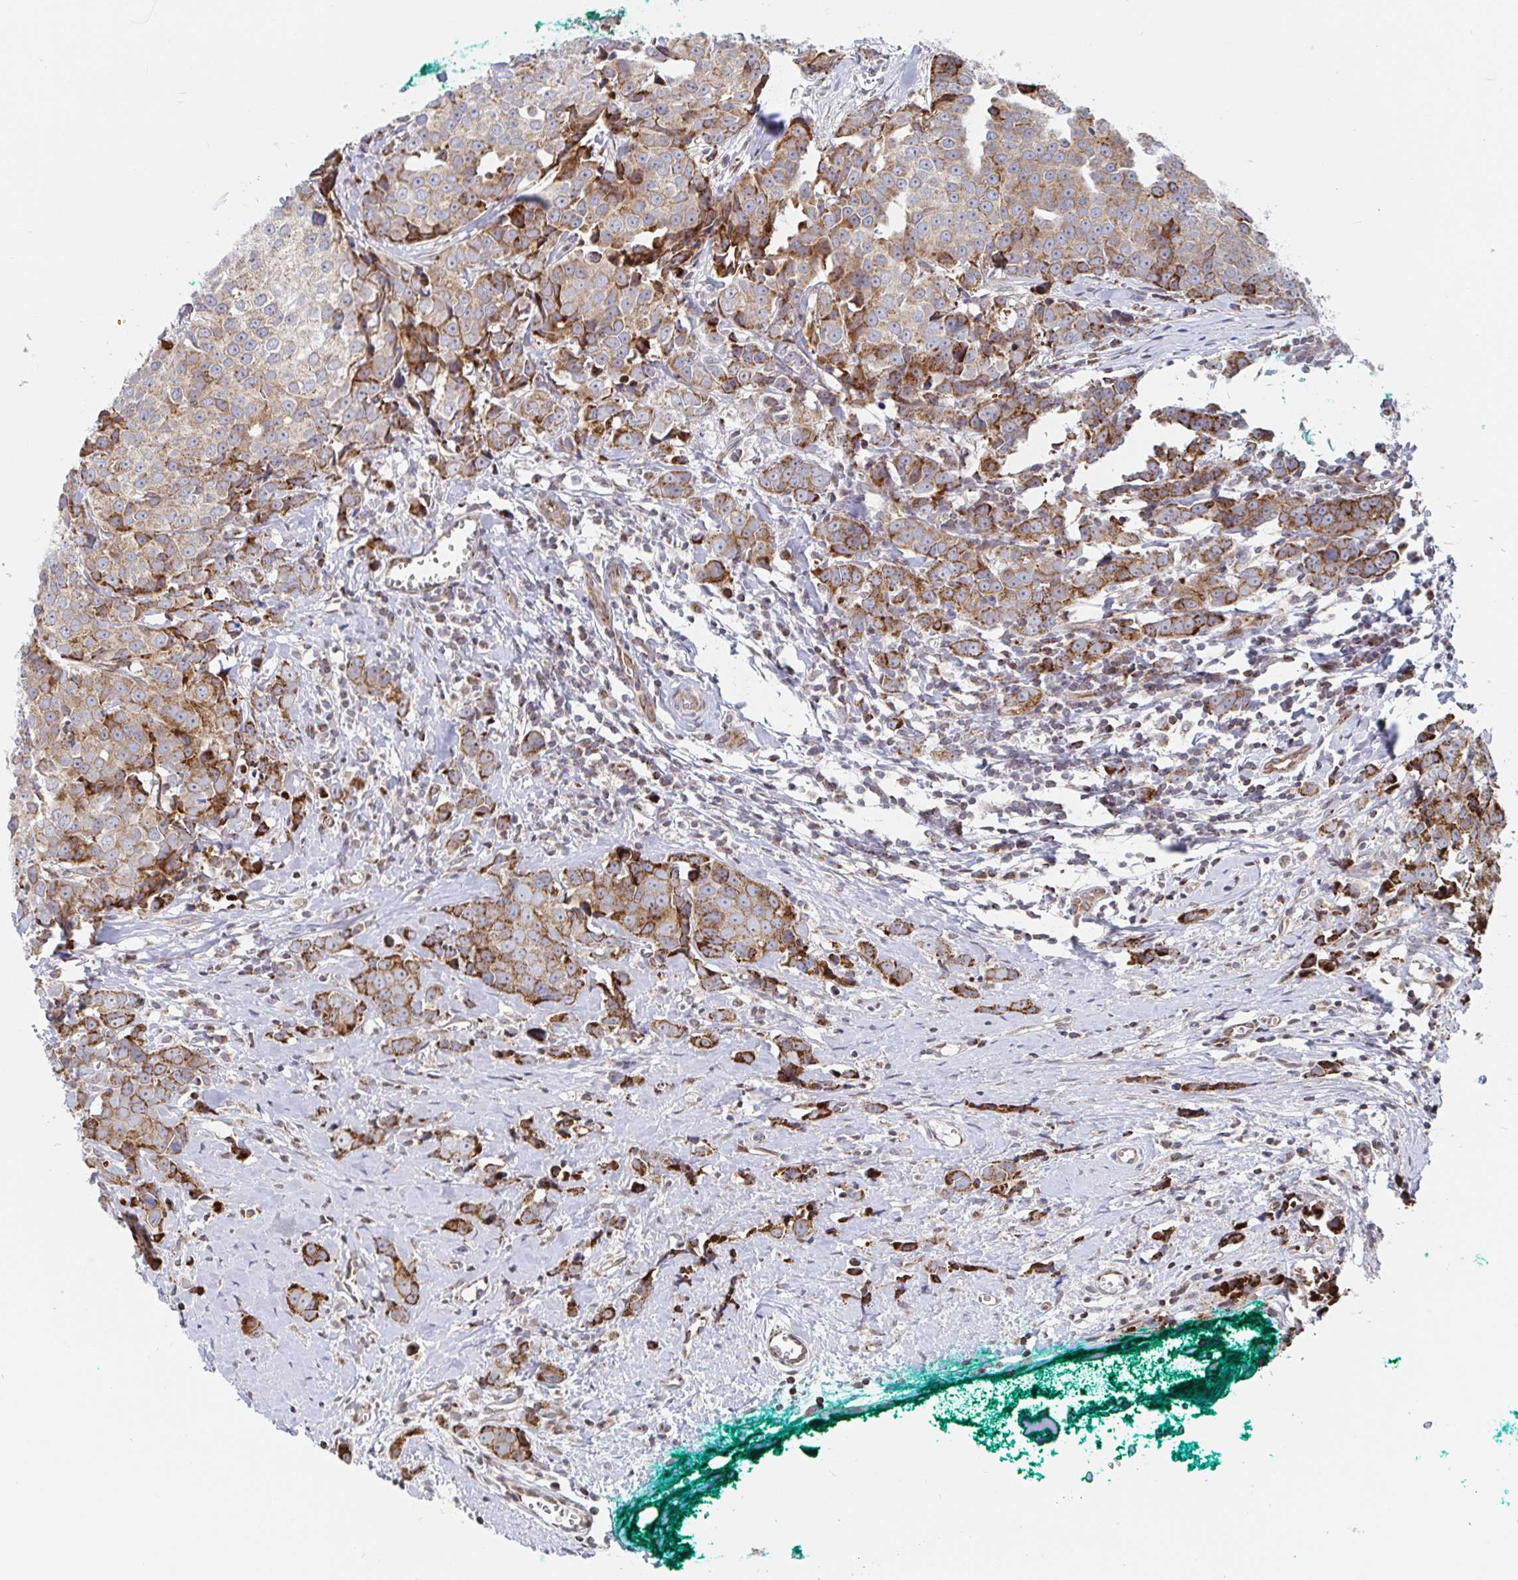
{"staining": {"intensity": "moderate", "quantity": ">75%", "location": "cytoplasmic/membranous"}, "tissue": "breast cancer", "cell_type": "Tumor cells", "image_type": "cancer", "snomed": [{"axis": "morphology", "description": "Duct carcinoma"}, {"axis": "topography", "description": "Breast"}], "caption": "Immunohistochemistry photomicrograph of neoplastic tissue: intraductal carcinoma (breast) stained using IHC exhibits medium levels of moderate protein expression localized specifically in the cytoplasmic/membranous of tumor cells, appearing as a cytoplasmic/membranous brown color.", "gene": "STARD8", "patient": {"sex": "female", "age": 80}}